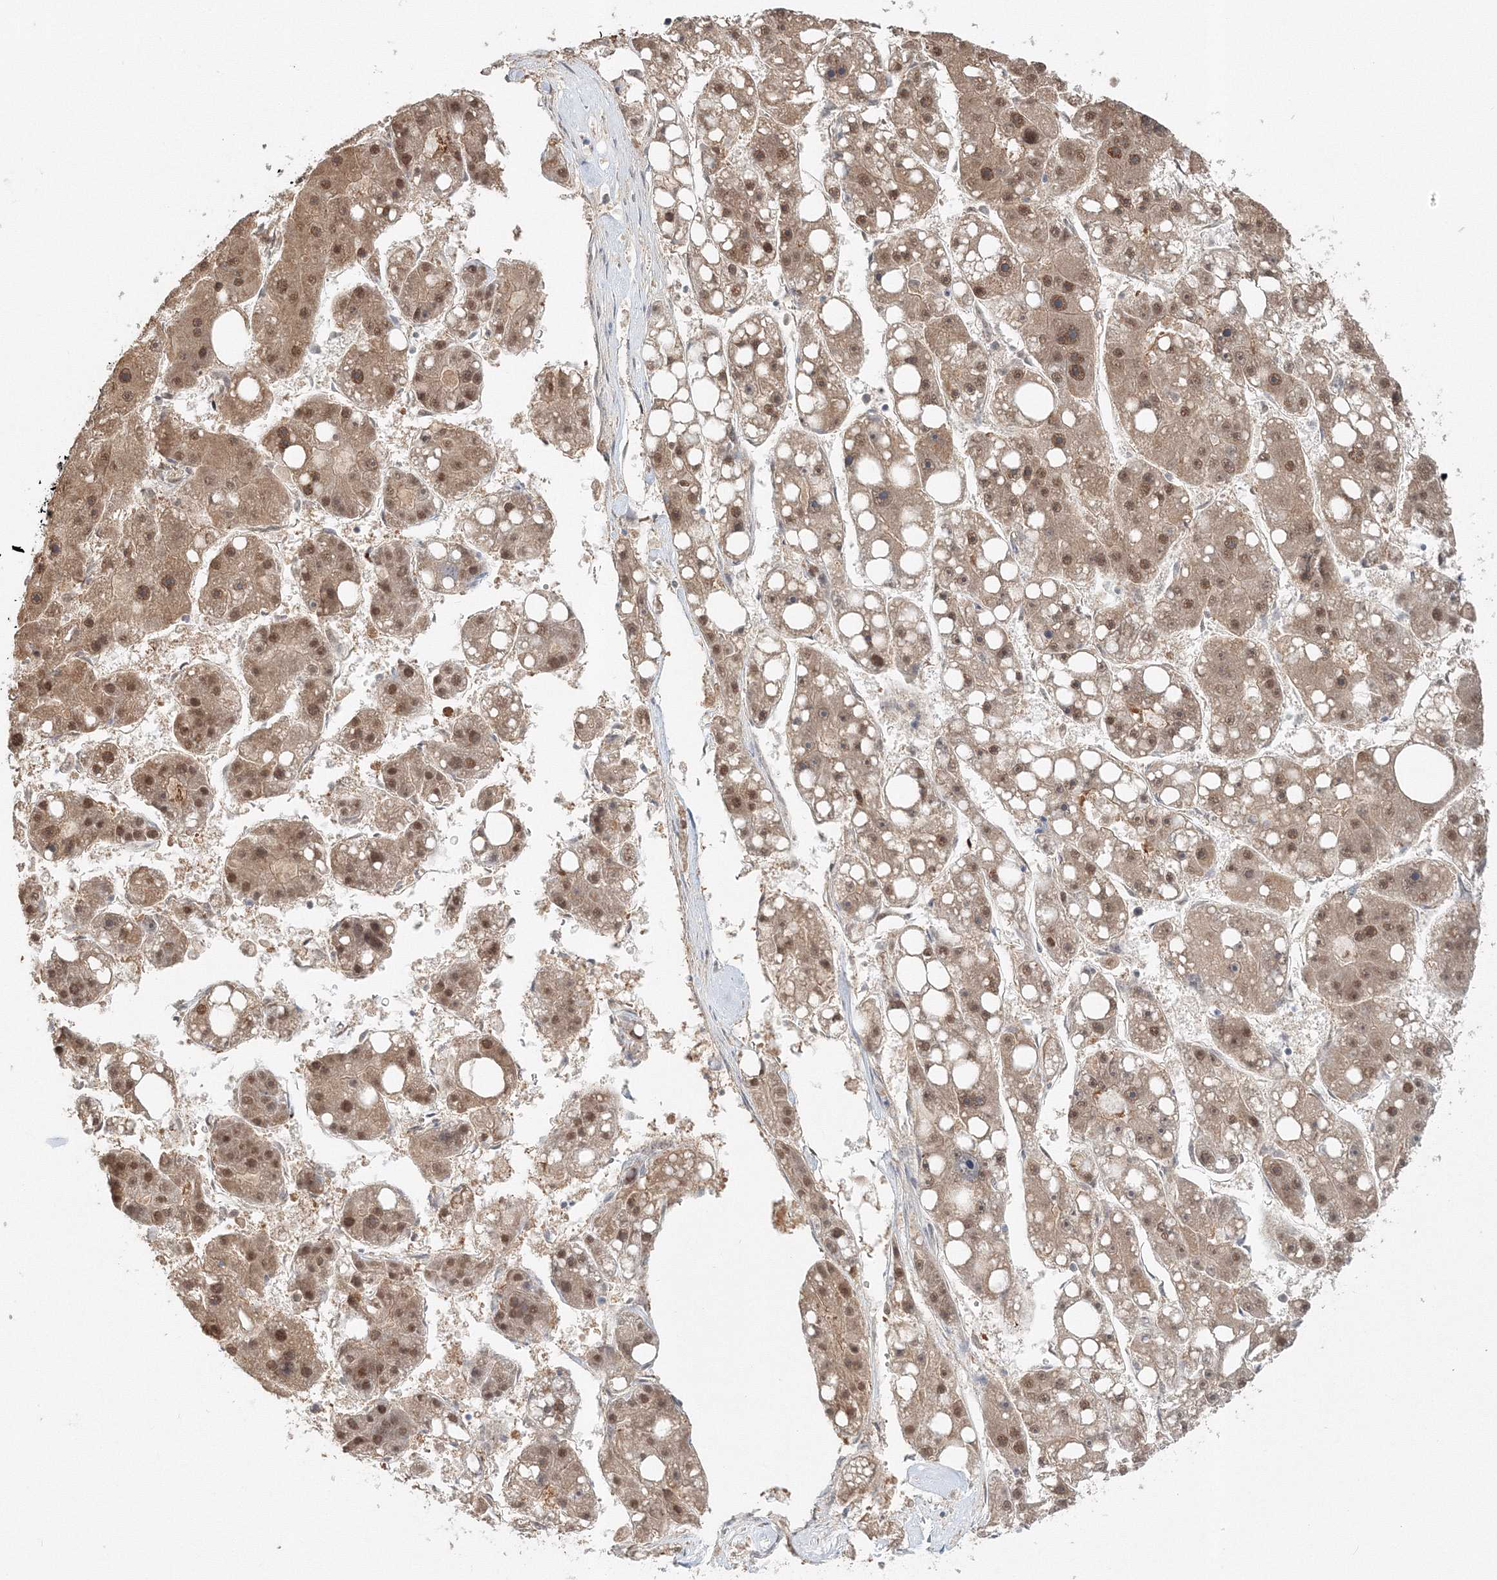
{"staining": {"intensity": "moderate", "quantity": ">75%", "location": "nuclear"}, "tissue": "liver cancer", "cell_type": "Tumor cells", "image_type": "cancer", "snomed": [{"axis": "morphology", "description": "Carcinoma, Hepatocellular, NOS"}, {"axis": "topography", "description": "Liver"}], "caption": "Protein staining of liver hepatocellular carcinoma tissue exhibits moderate nuclear expression in about >75% of tumor cells. Nuclei are stained in blue.", "gene": "PSMD6", "patient": {"sex": "female", "age": 61}}